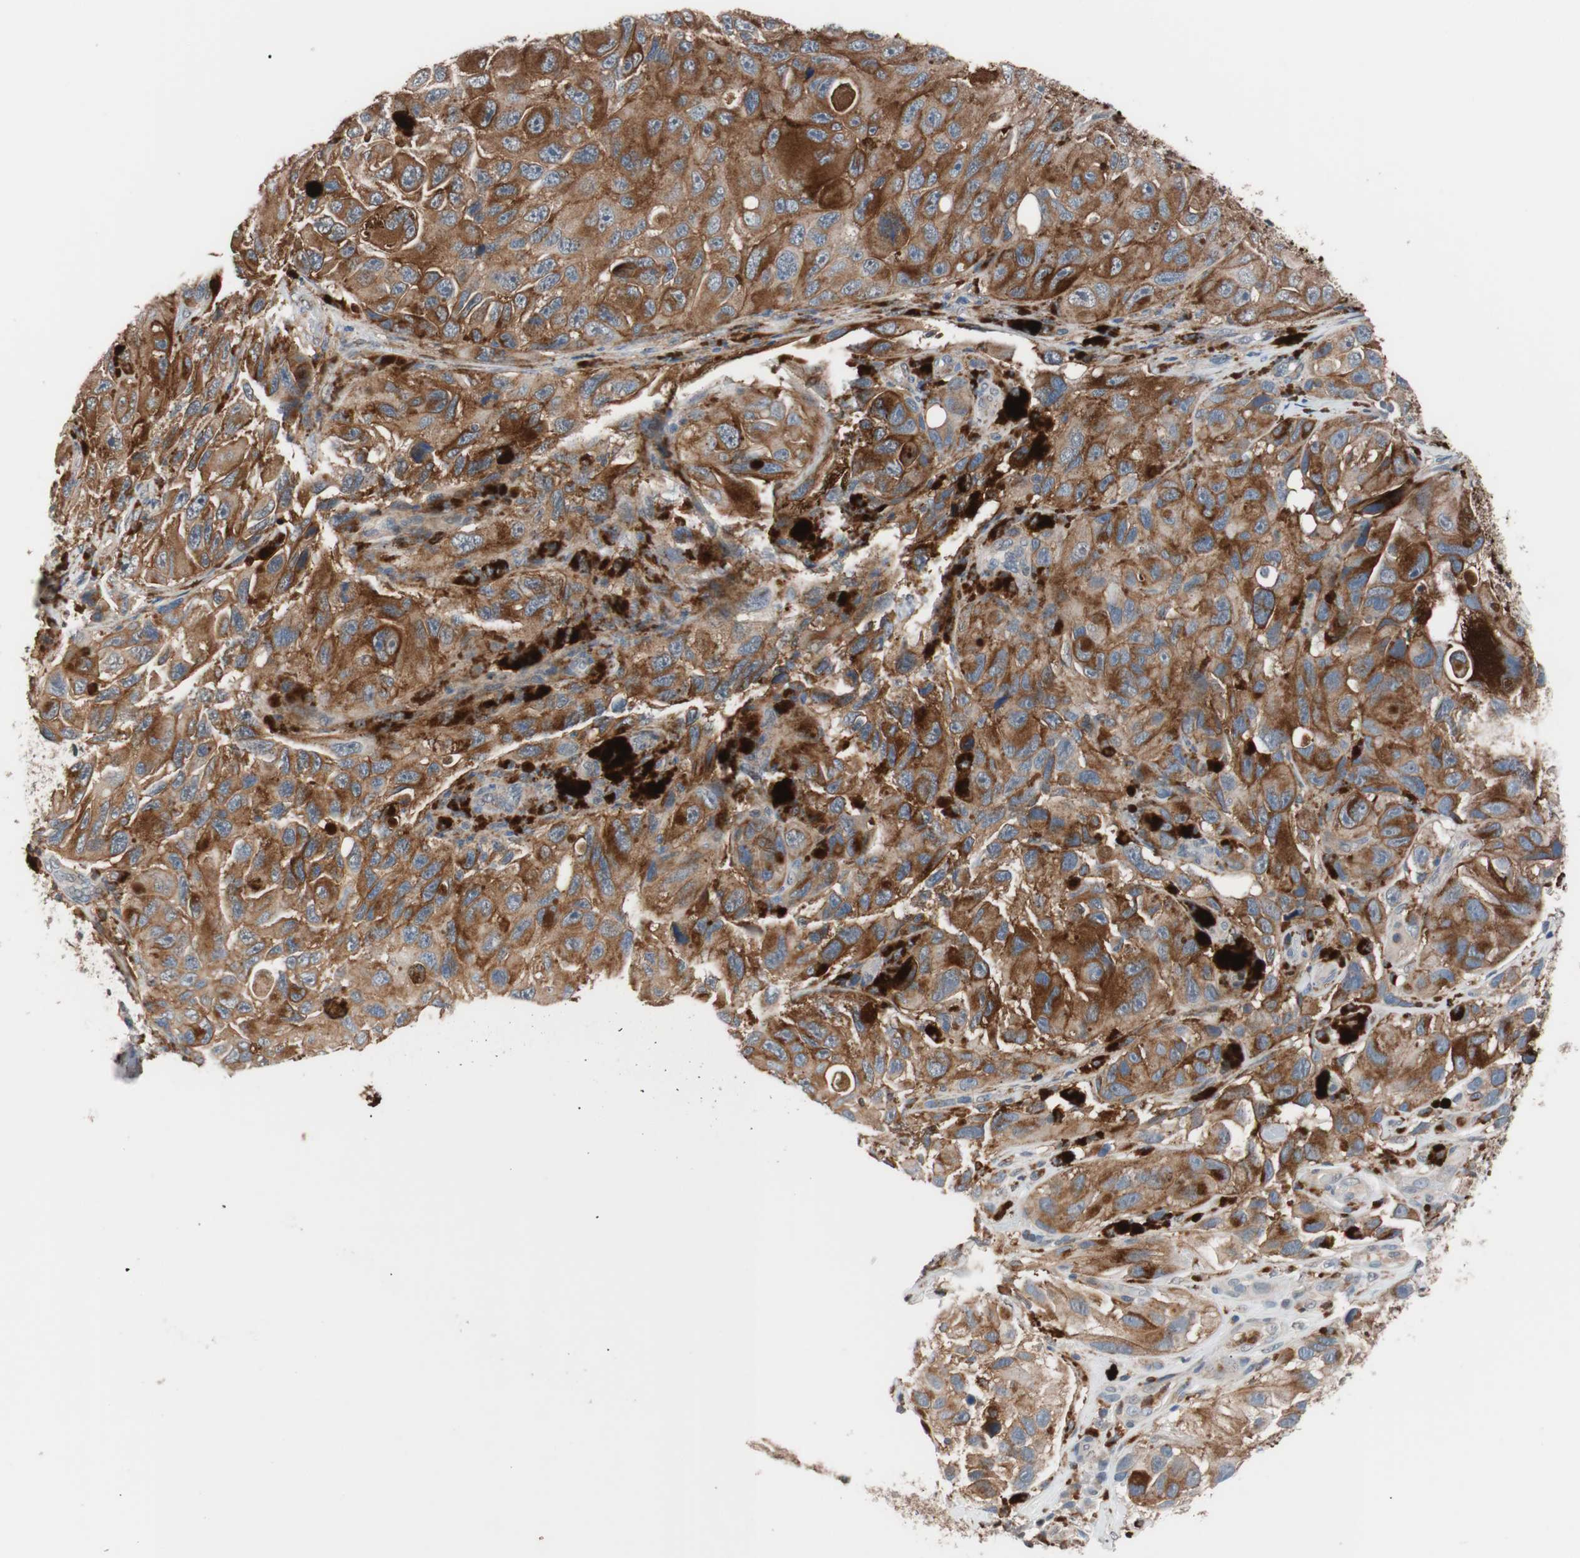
{"staining": {"intensity": "moderate", "quantity": ">75%", "location": "cytoplasmic/membranous"}, "tissue": "melanoma", "cell_type": "Tumor cells", "image_type": "cancer", "snomed": [{"axis": "morphology", "description": "Malignant melanoma, NOS"}, {"axis": "topography", "description": "Skin"}], "caption": "Melanoma stained with DAB immunohistochemistry shows medium levels of moderate cytoplasmic/membranous expression in approximately >75% of tumor cells.", "gene": "LITAF", "patient": {"sex": "female", "age": 73}}